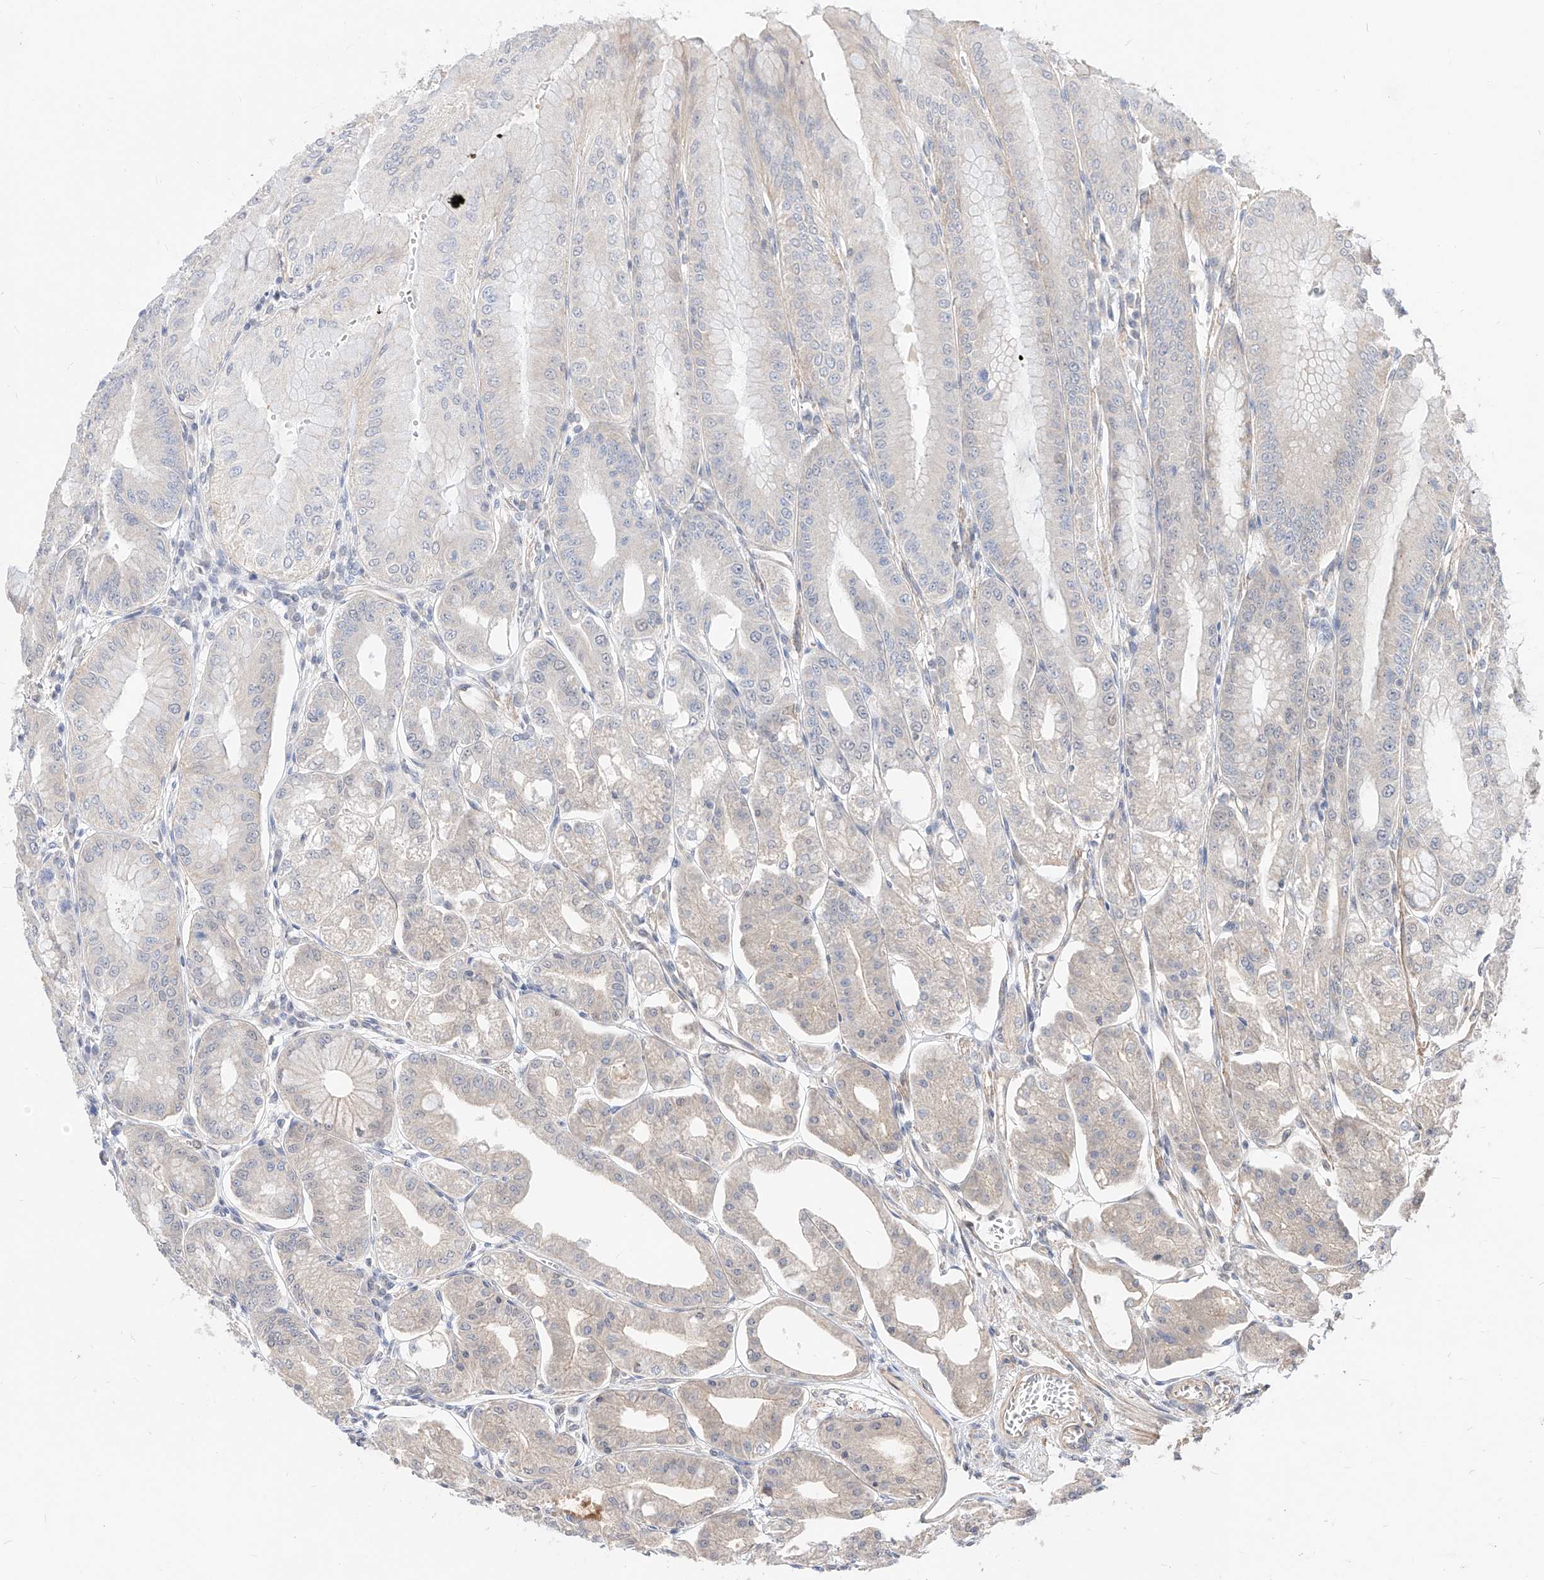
{"staining": {"intensity": "negative", "quantity": "none", "location": "none"}, "tissue": "stomach", "cell_type": "Glandular cells", "image_type": "normal", "snomed": [{"axis": "morphology", "description": "Normal tissue, NOS"}, {"axis": "topography", "description": "Stomach, lower"}], "caption": "A micrograph of stomach stained for a protein demonstrates no brown staining in glandular cells. Nuclei are stained in blue.", "gene": "TSNAX", "patient": {"sex": "male", "age": 71}}